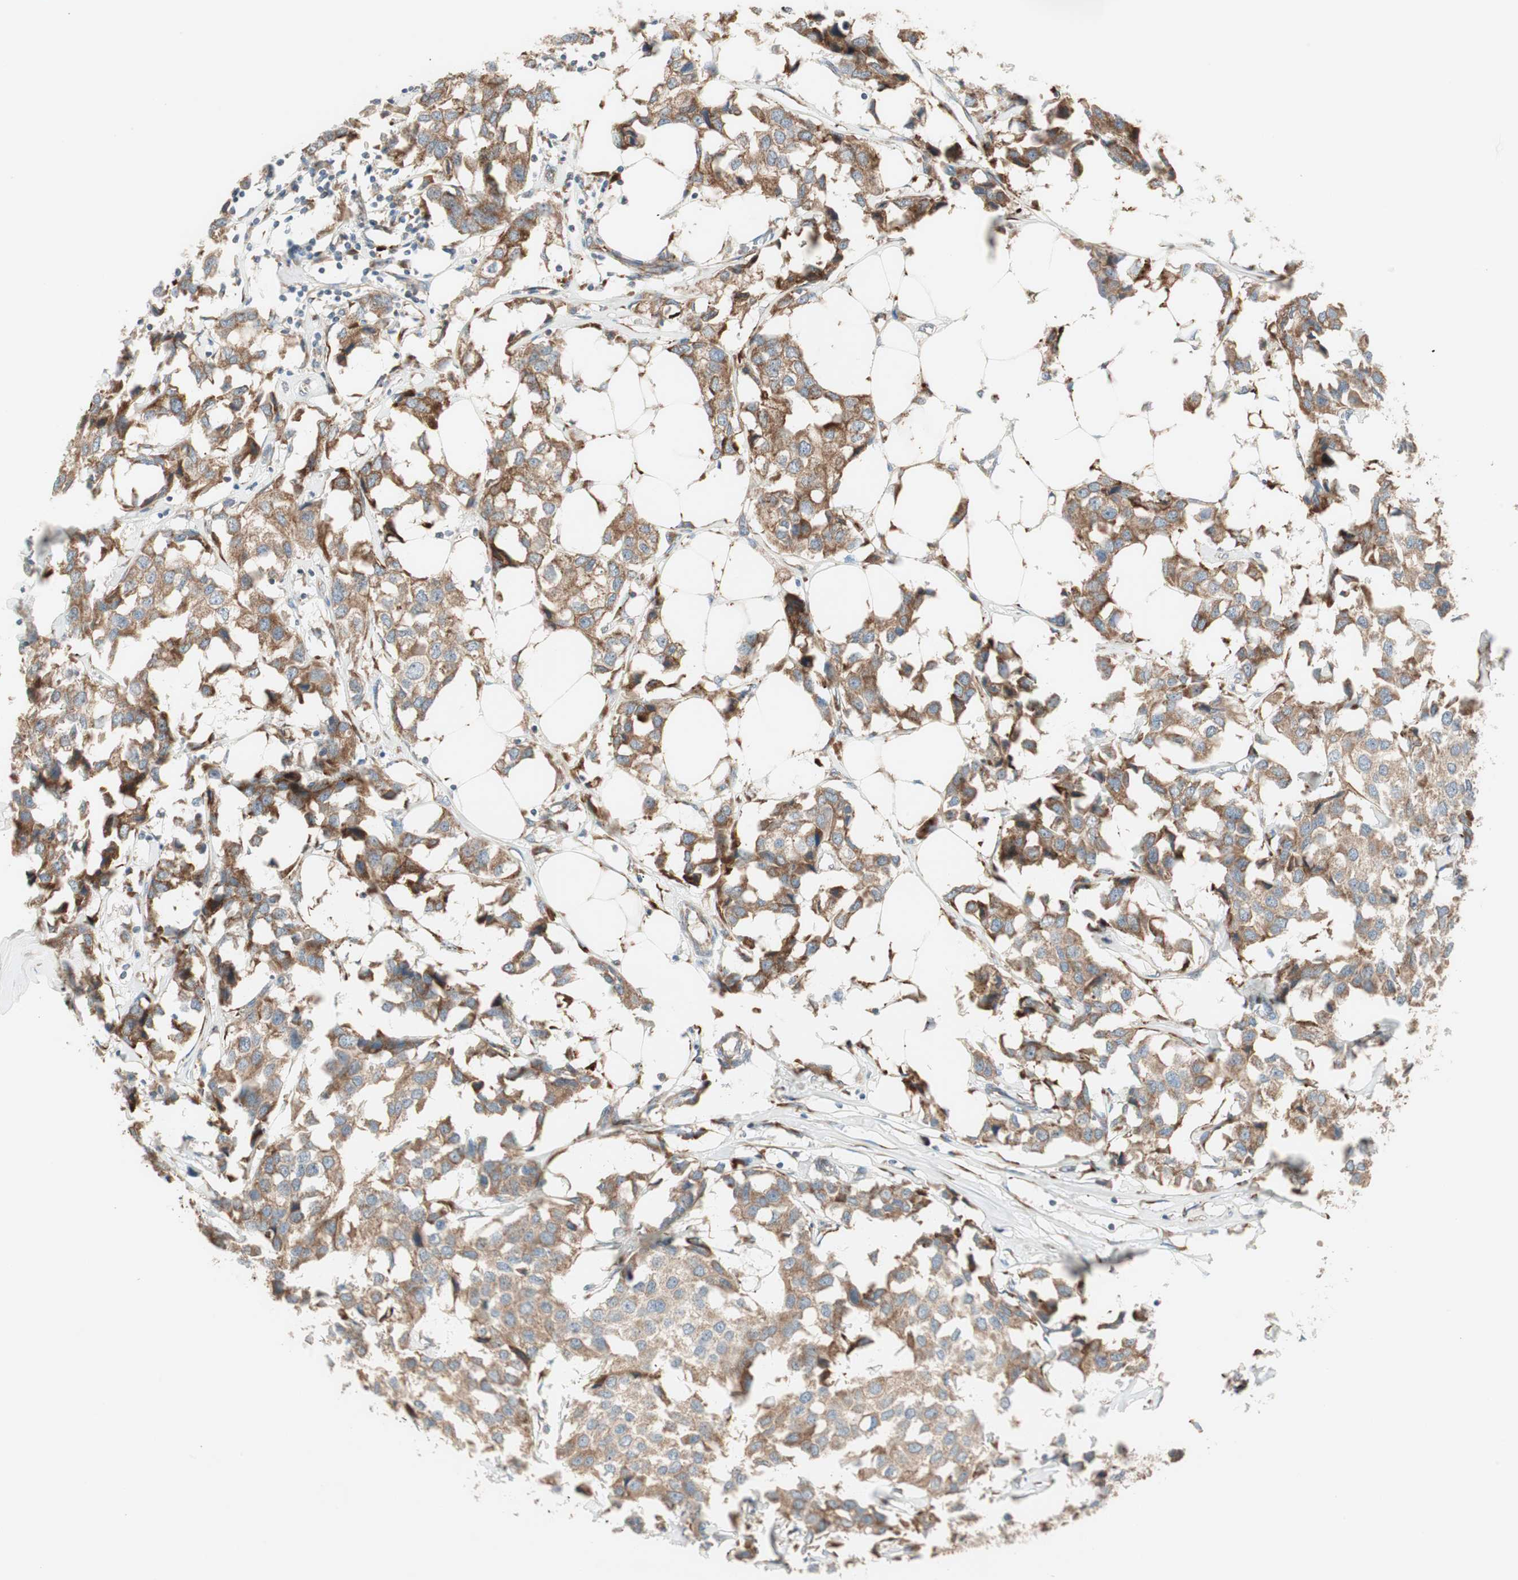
{"staining": {"intensity": "moderate", "quantity": ">75%", "location": "cytoplasmic/membranous"}, "tissue": "breast cancer", "cell_type": "Tumor cells", "image_type": "cancer", "snomed": [{"axis": "morphology", "description": "Duct carcinoma"}, {"axis": "topography", "description": "Breast"}], "caption": "Protein positivity by IHC shows moderate cytoplasmic/membranous staining in about >75% of tumor cells in breast cancer (infiltrating ductal carcinoma).", "gene": "RPL23", "patient": {"sex": "female", "age": 80}}